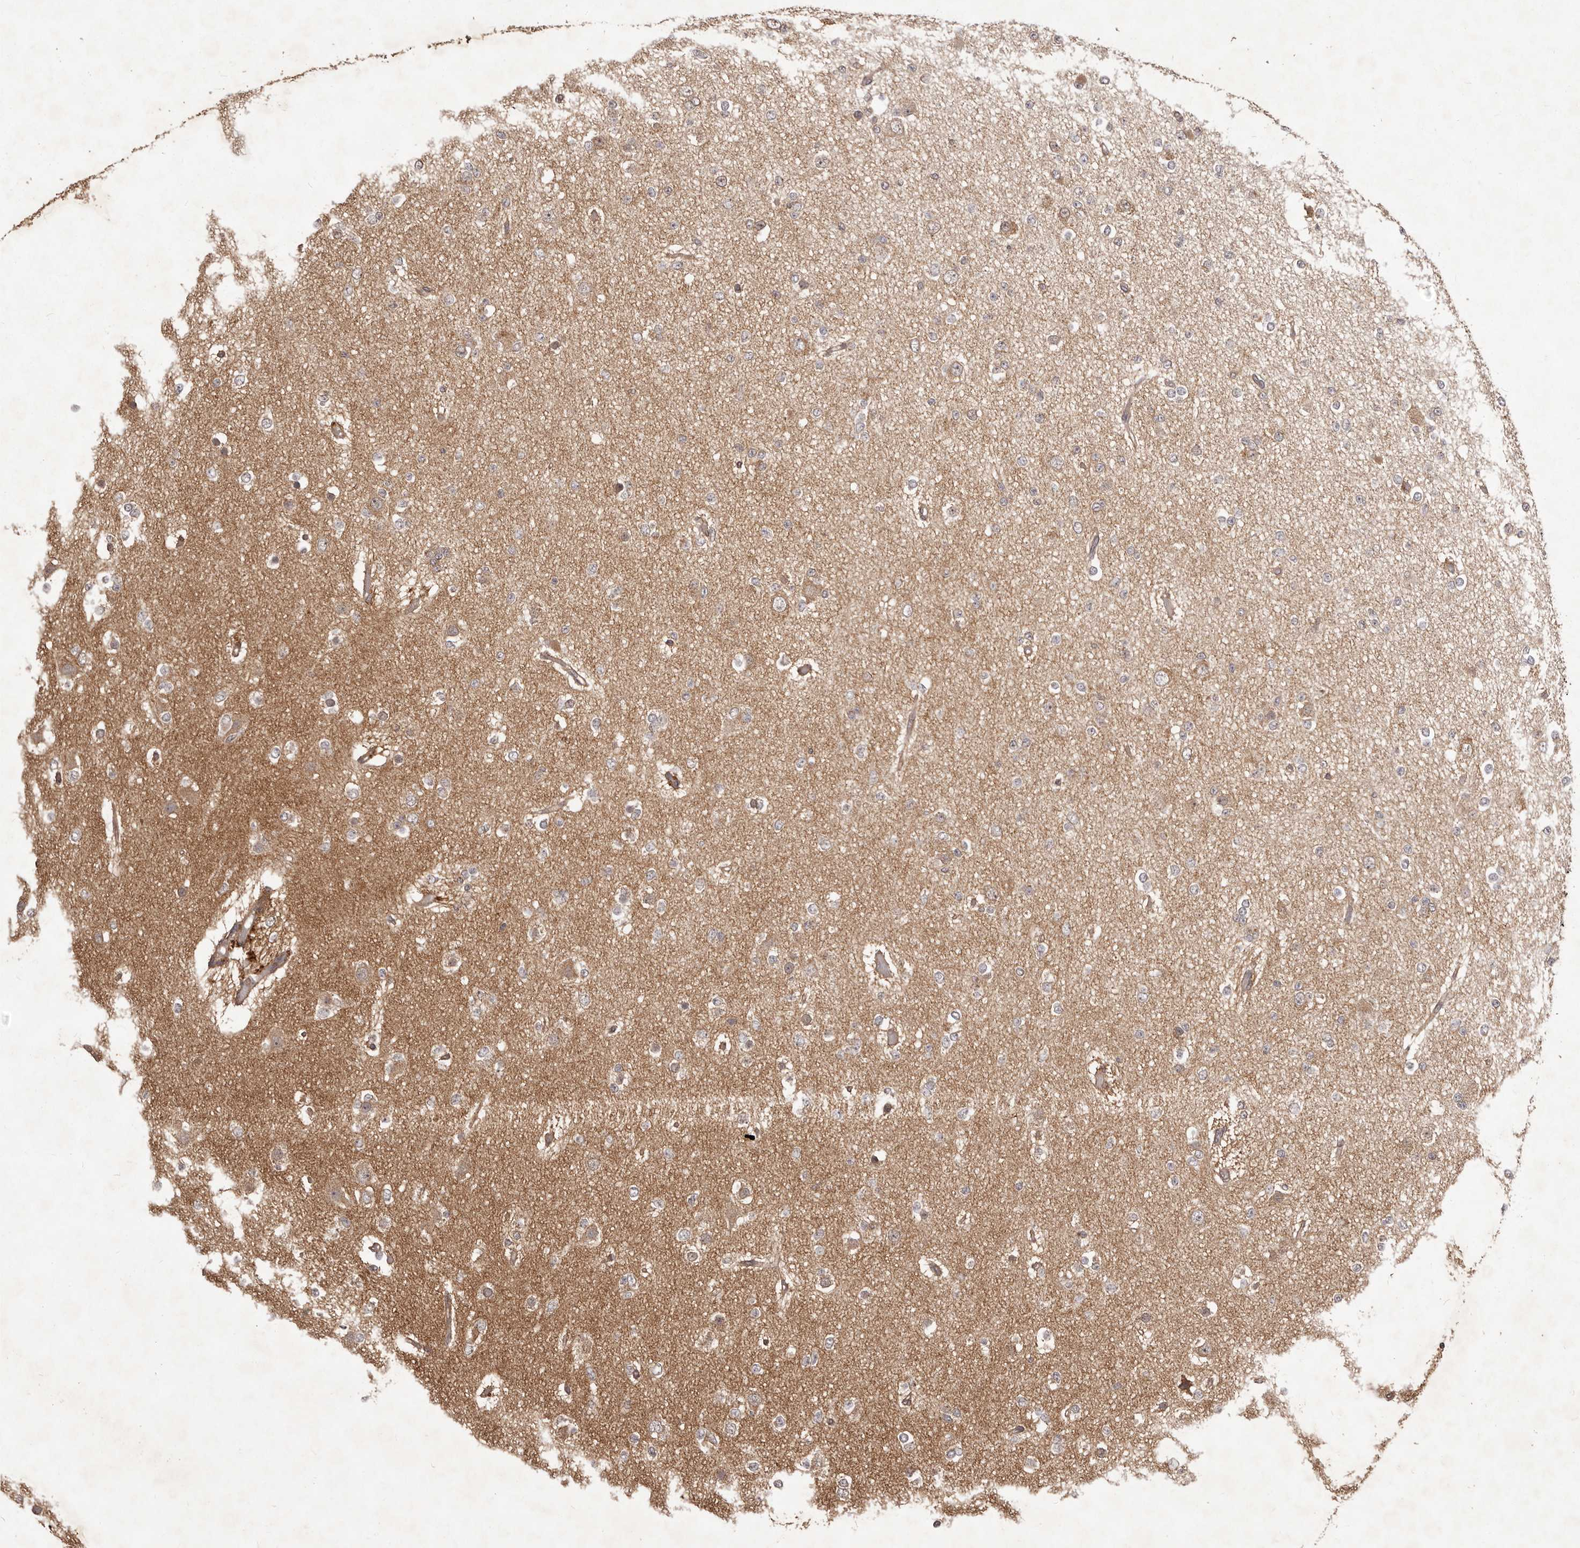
{"staining": {"intensity": "negative", "quantity": "none", "location": "none"}, "tissue": "glioma", "cell_type": "Tumor cells", "image_type": "cancer", "snomed": [{"axis": "morphology", "description": "Glioma, malignant, Low grade"}, {"axis": "topography", "description": "Brain"}], "caption": "There is no significant staining in tumor cells of malignant low-grade glioma.", "gene": "MTO1", "patient": {"sex": "female", "age": 22}}